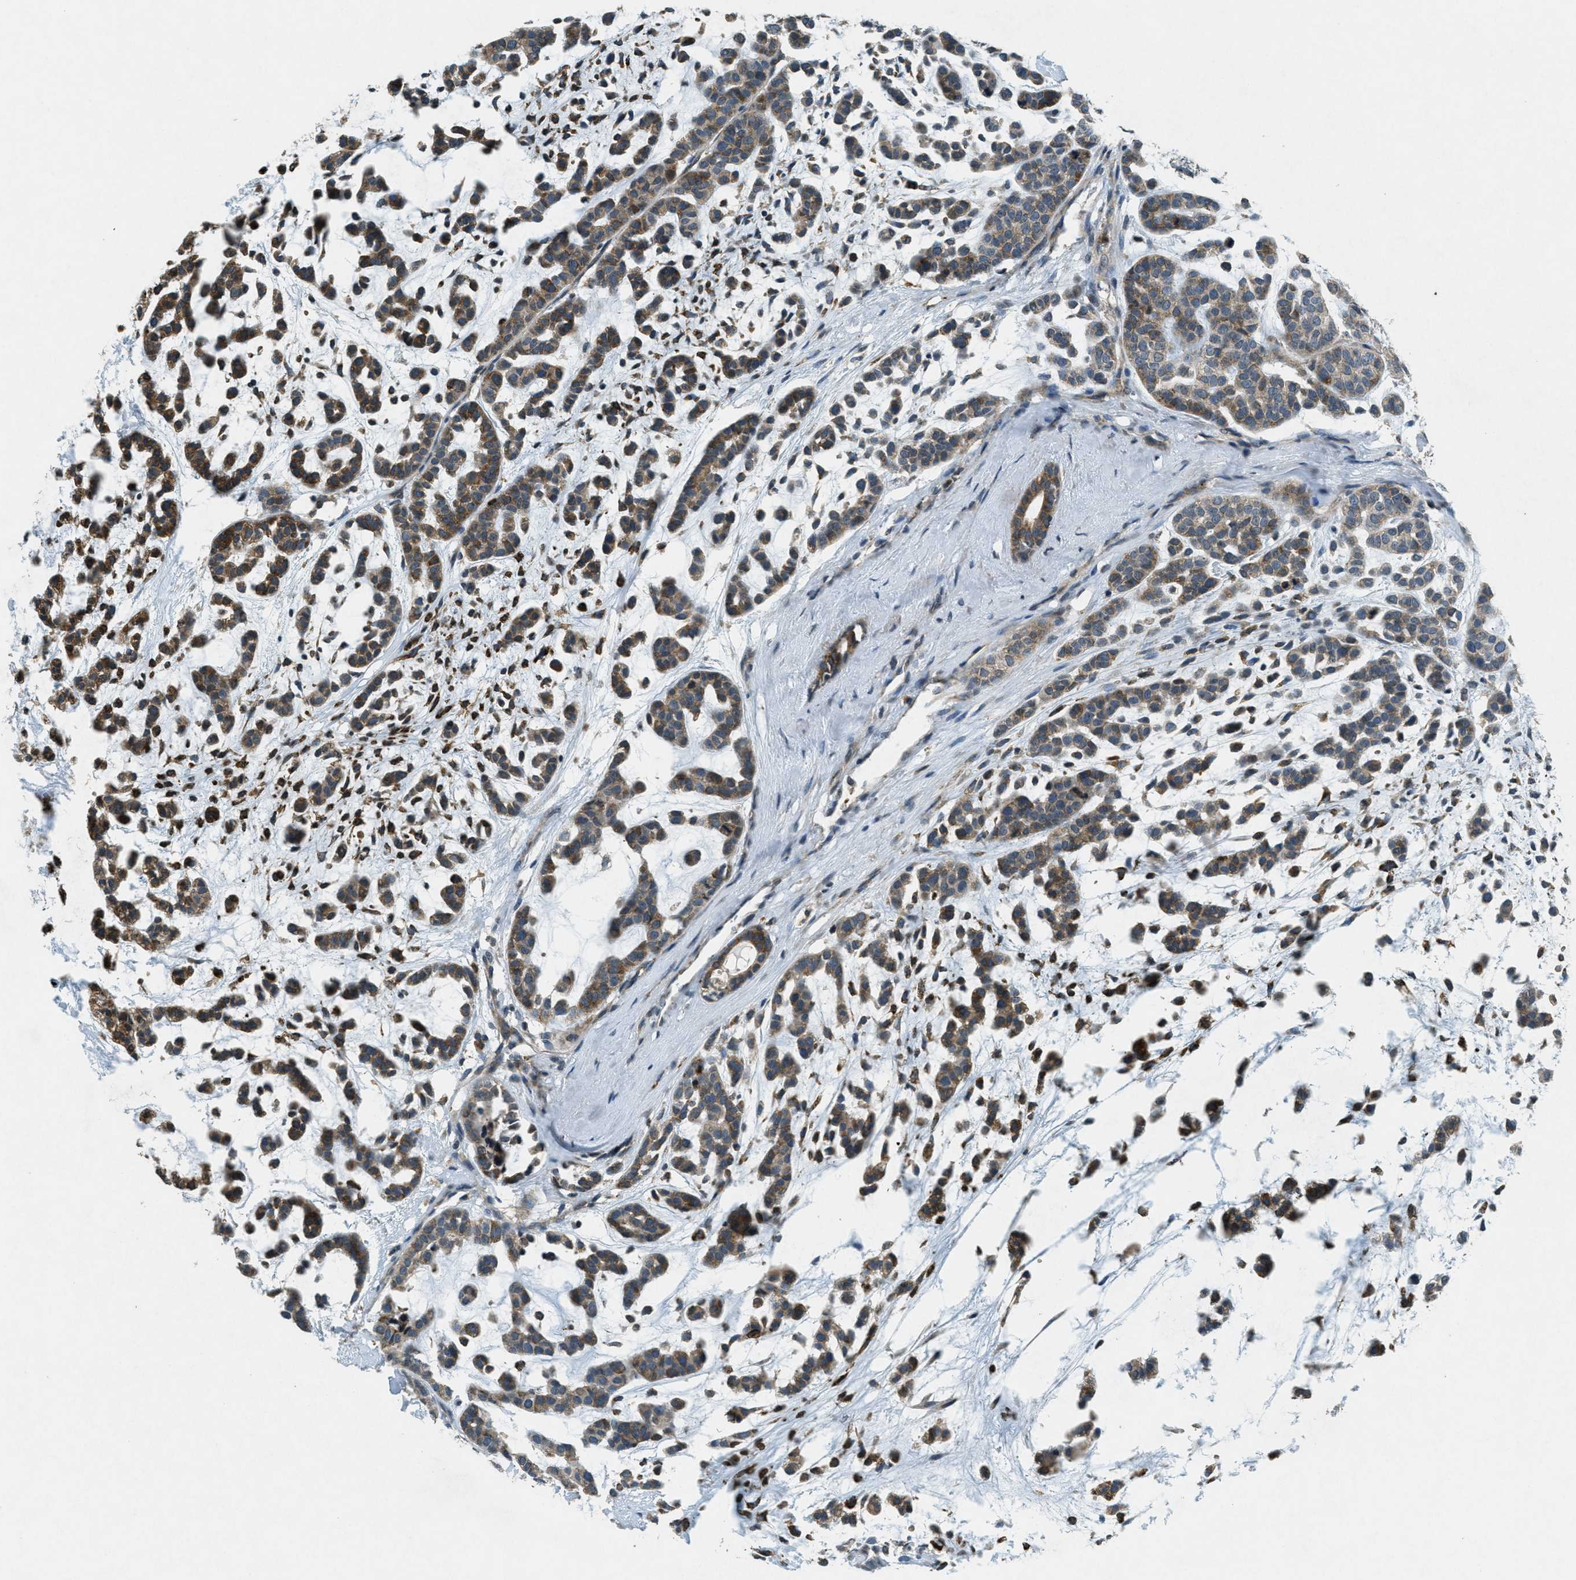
{"staining": {"intensity": "moderate", "quantity": ">75%", "location": "cytoplasmic/membranous"}, "tissue": "head and neck cancer", "cell_type": "Tumor cells", "image_type": "cancer", "snomed": [{"axis": "morphology", "description": "Adenocarcinoma, NOS"}, {"axis": "morphology", "description": "Adenoma, NOS"}, {"axis": "topography", "description": "Head-Neck"}], "caption": "Adenocarcinoma (head and neck) was stained to show a protein in brown. There is medium levels of moderate cytoplasmic/membranous positivity in approximately >75% of tumor cells.", "gene": "RAB3D", "patient": {"sex": "female", "age": 55}}